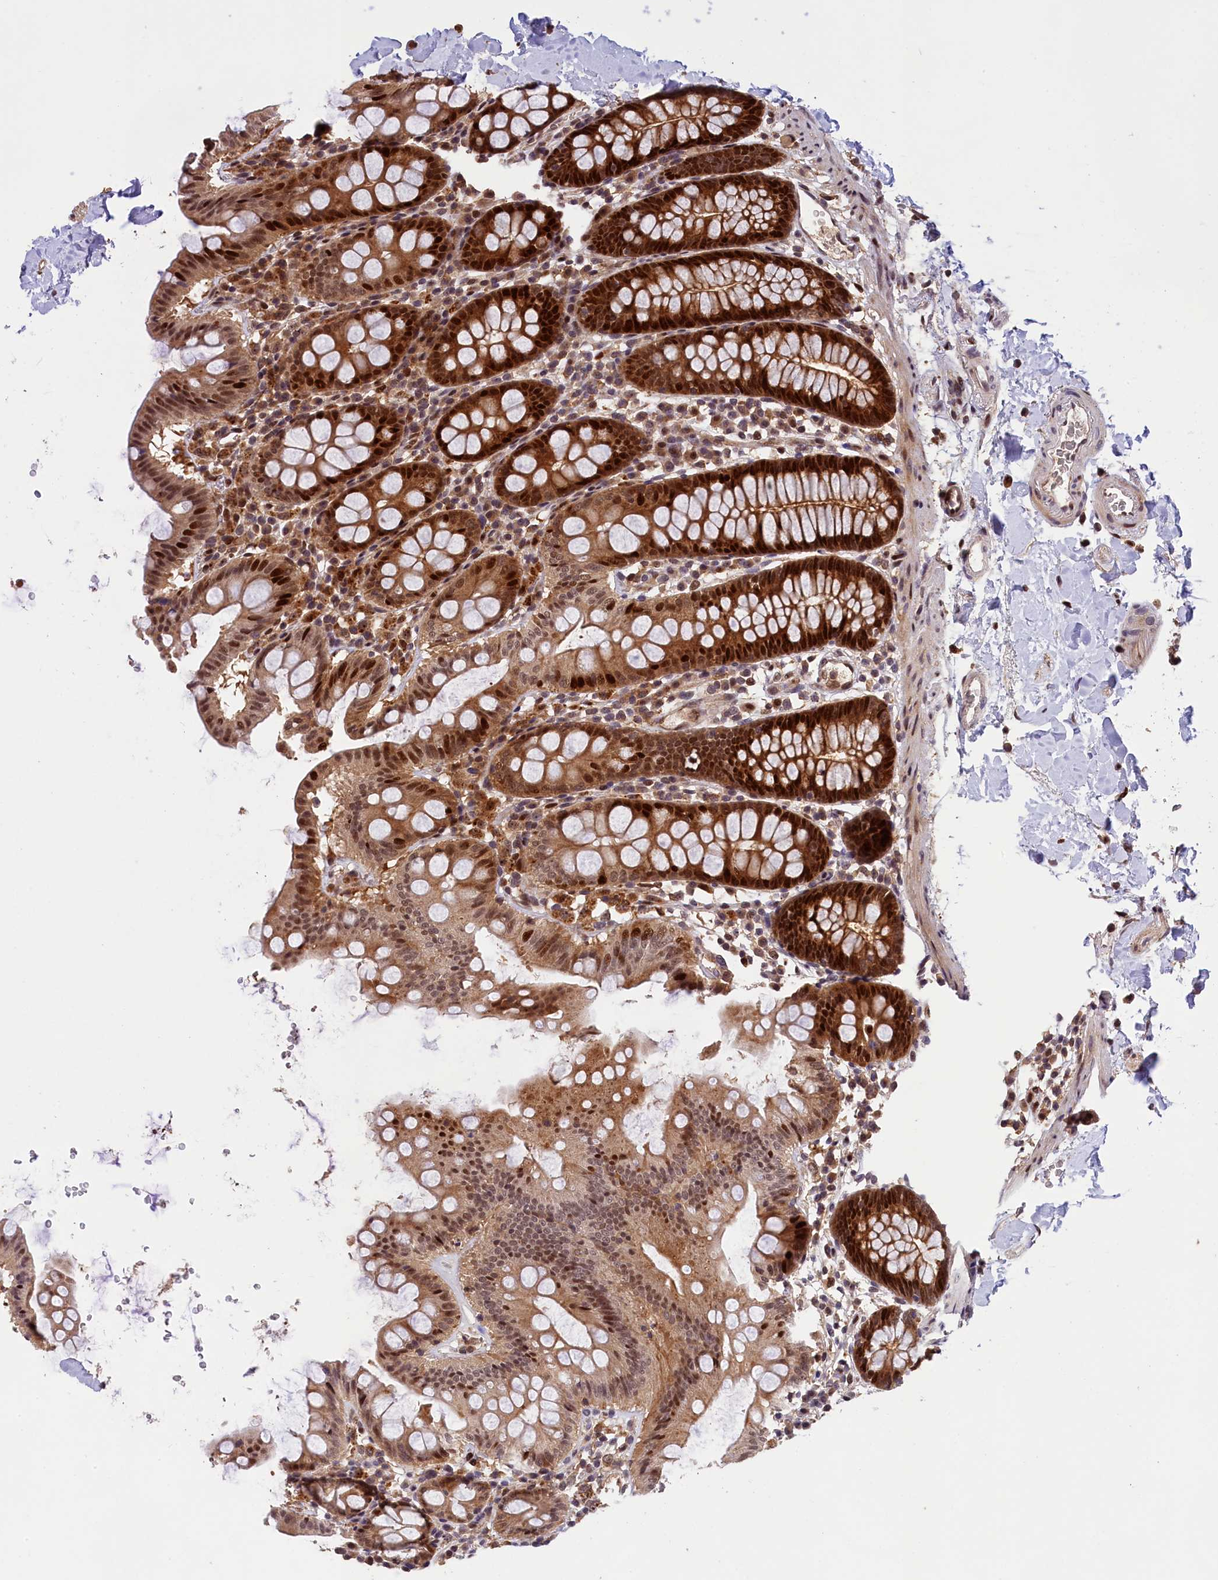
{"staining": {"intensity": "moderate", "quantity": ">75%", "location": "cytoplasmic/membranous,nuclear"}, "tissue": "colon", "cell_type": "Endothelial cells", "image_type": "normal", "snomed": [{"axis": "morphology", "description": "Normal tissue, NOS"}, {"axis": "topography", "description": "Colon"}], "caption": "Normal colon demonstrates moderate cytoplasmic/membranous,nuclear staining in about >75% of endothelial cells.", "gene": "PHAF1", "patient": {"sex": "male", "age": 75}}